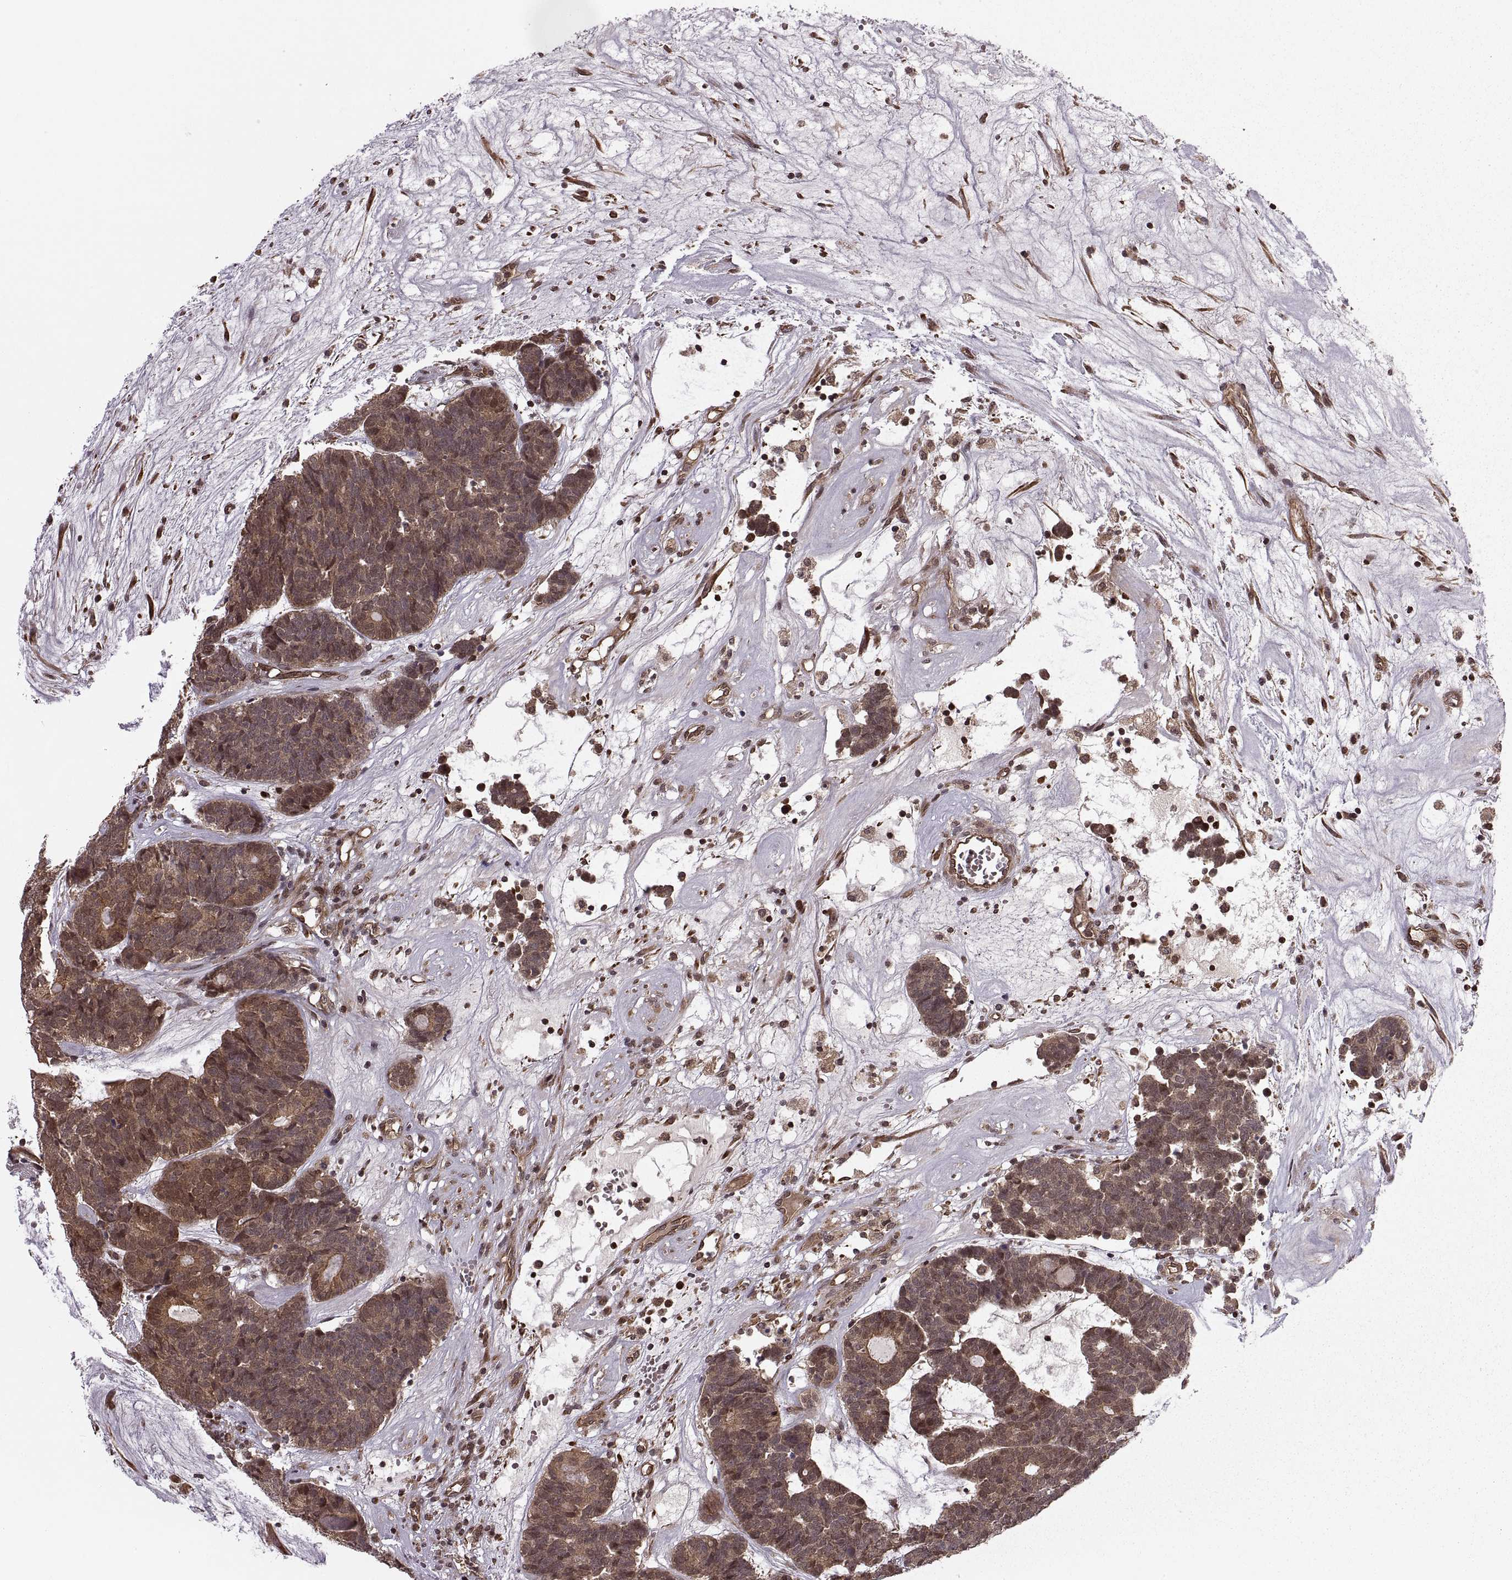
{"staining": {"intensity": "moderate", "quantity": ">75%", "location": "cytoplasmic/membranous,nuclear"}, "tissue": "head and neck cancer", "cell_type": "Tumor cells", "image_type": "cancer", "snomed": [{"axis": "morphology", "description": "Adenocarcinoma, NOS"}, {"axis": "topography", "description": "Head-Neck"}], "caption": "Brown immunohistochemical staining in human head and neck cancer exhibits moderate cytoplasmic/membranous and nuclear positivity in about >75% of tumor cells.", "gene": "DEDD", "patient": {"sex": "female", "age": 81}}